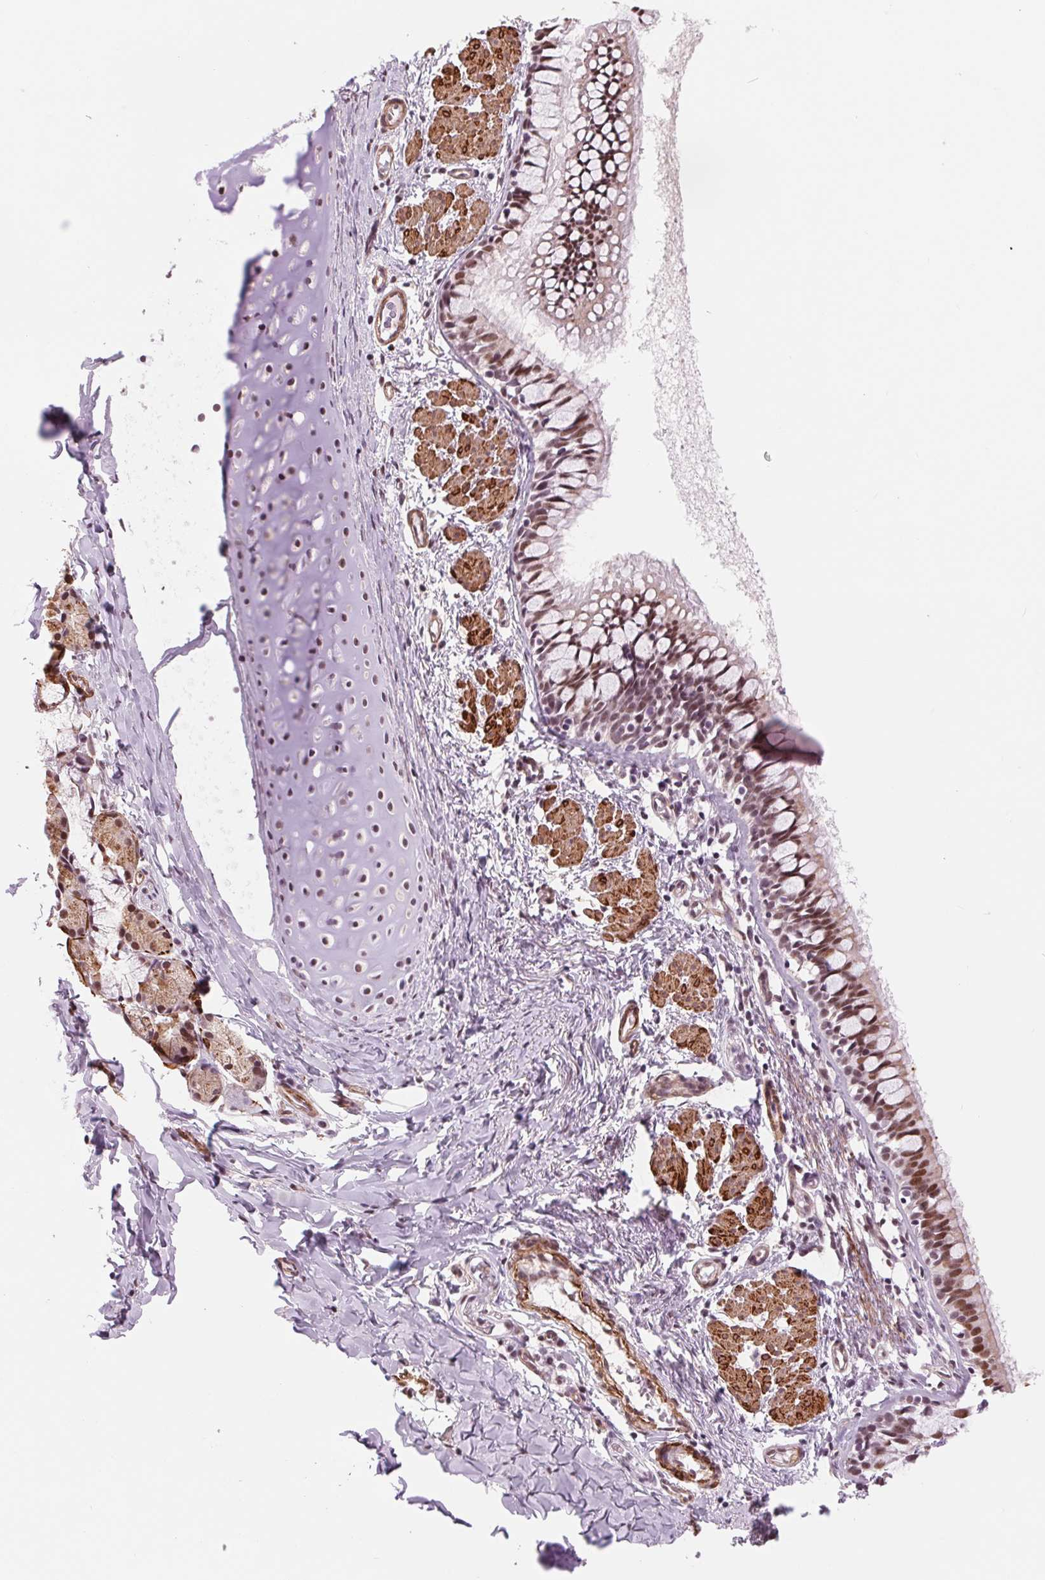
{"staining": {"intensity": "moderate", "quantity": ">75%", "location": "nuclear"}, "tissue": "bronchus", "cell_type": "Respiratory epithelial cells", "image_type": "normal", "snomed": [{"axis": "morphology", "description": "Normal tissue, NOS"}, {"axis": "topography", "description": "Bronchus"}], "caption": "Unremarkable bronchus was stained to show a protein in brown. There is medium levels of moderate nuclear expression in approximately >75% of respiratory epithelial cells. The protein of interest is stained brown, and the nuclei are stained in blue (DAB IHC with brightfield microscopy, high magnification).", "gene": "BCAT1", "patient": {"sex": "male", "age": 1}}